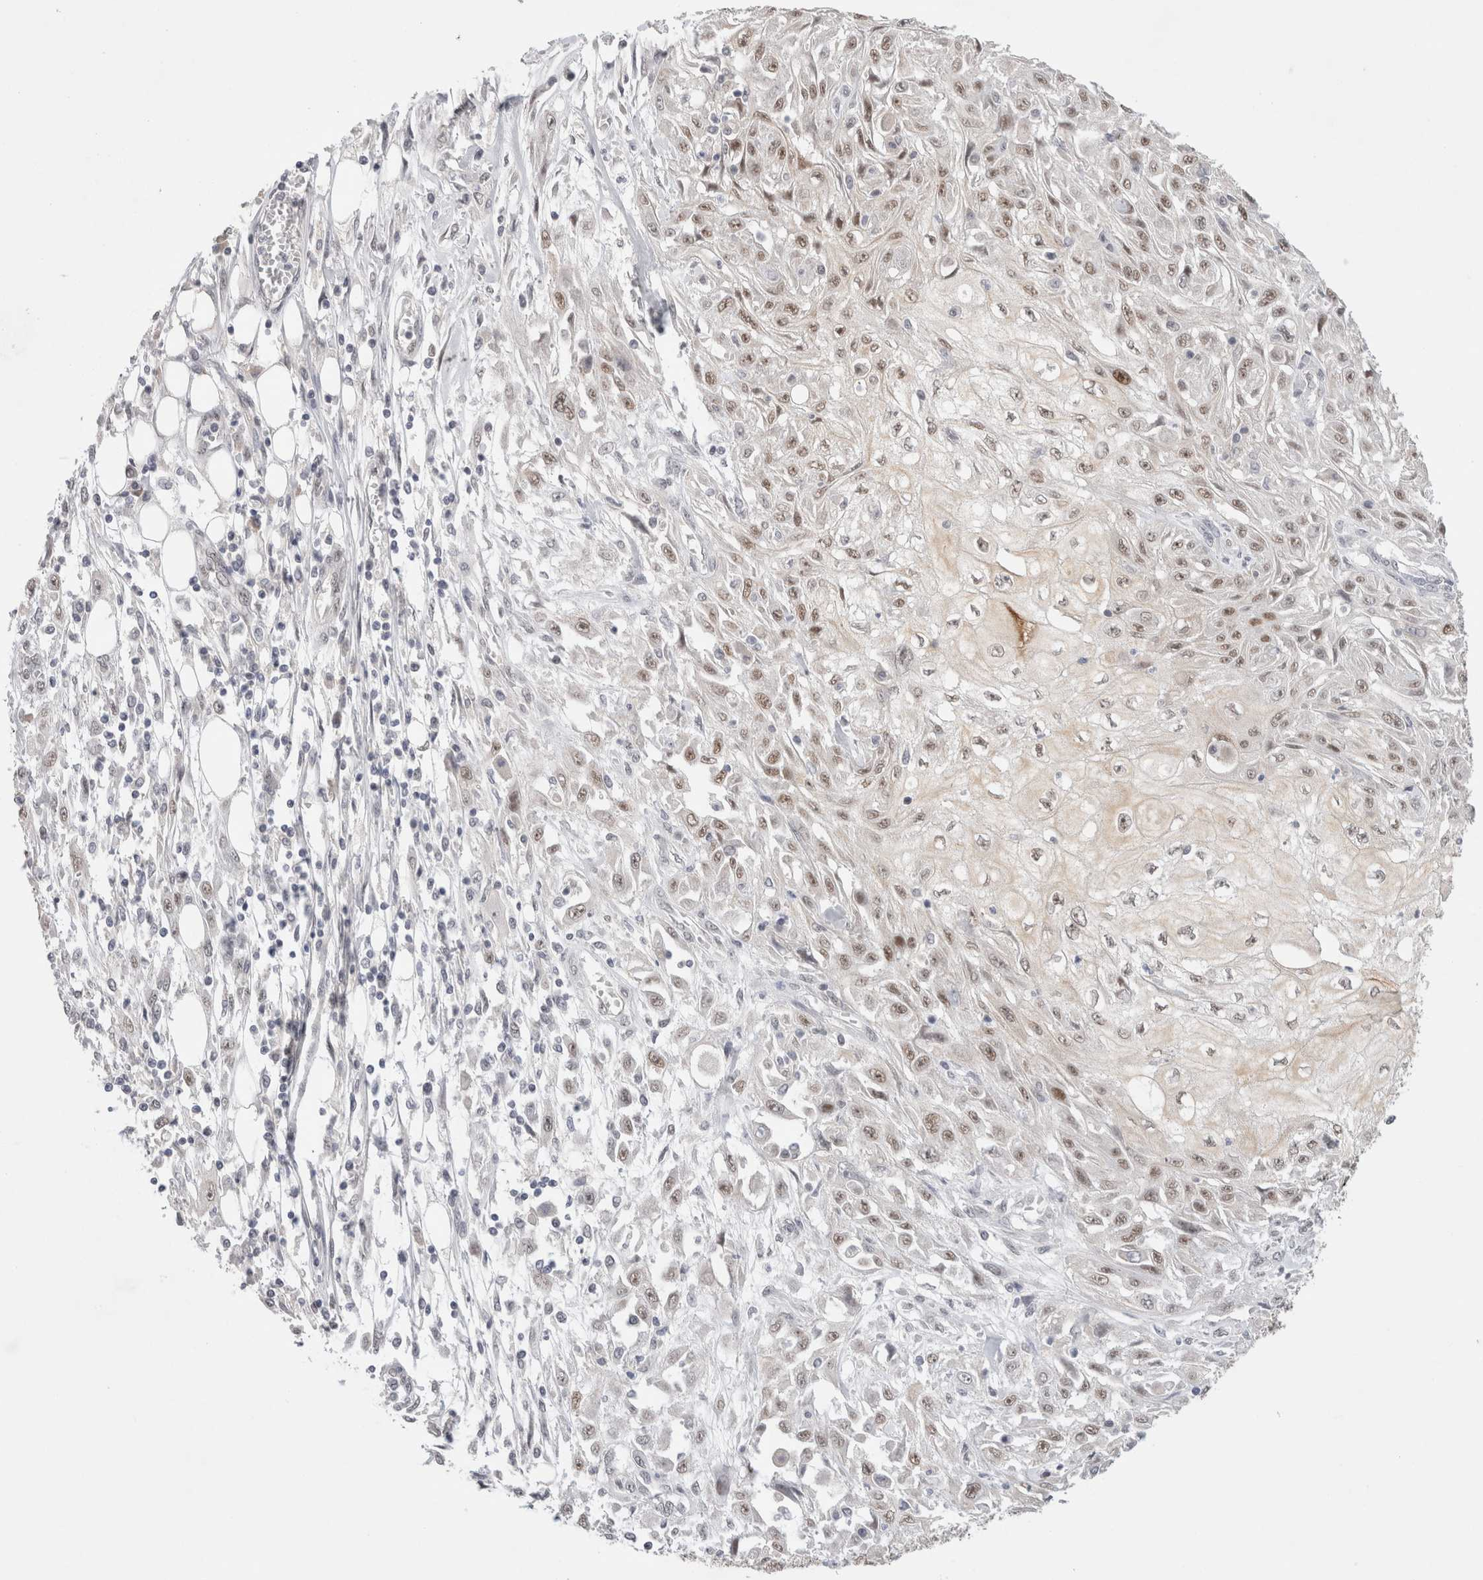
{"staining": {"intensity": "weak", "quantity": ">75%", "location": "nuclear"}, "tissue": "skin cancer", "cell_type": "Tumor cells", "image_type": "cancer", "snomed": [{"axis": "morphology", "description": "Squamous cell carcinoma, NOS"}, {"axis": "morphology", "description": "Squamous cell carcinoma, metastatic, NOS"}, {"axis": "topography", "description": "Skin"}, {"axis": "topography", "description": "Lymph node"}], "caption": "About >75% of tumor cells in human squamous cell carcinoma (skin) demonstrate weak nuclear protein staining as visualized by brown immunohistochemical staining.", "gene": "RECQL4", "patient": {"sex": "male", "age": 75}}